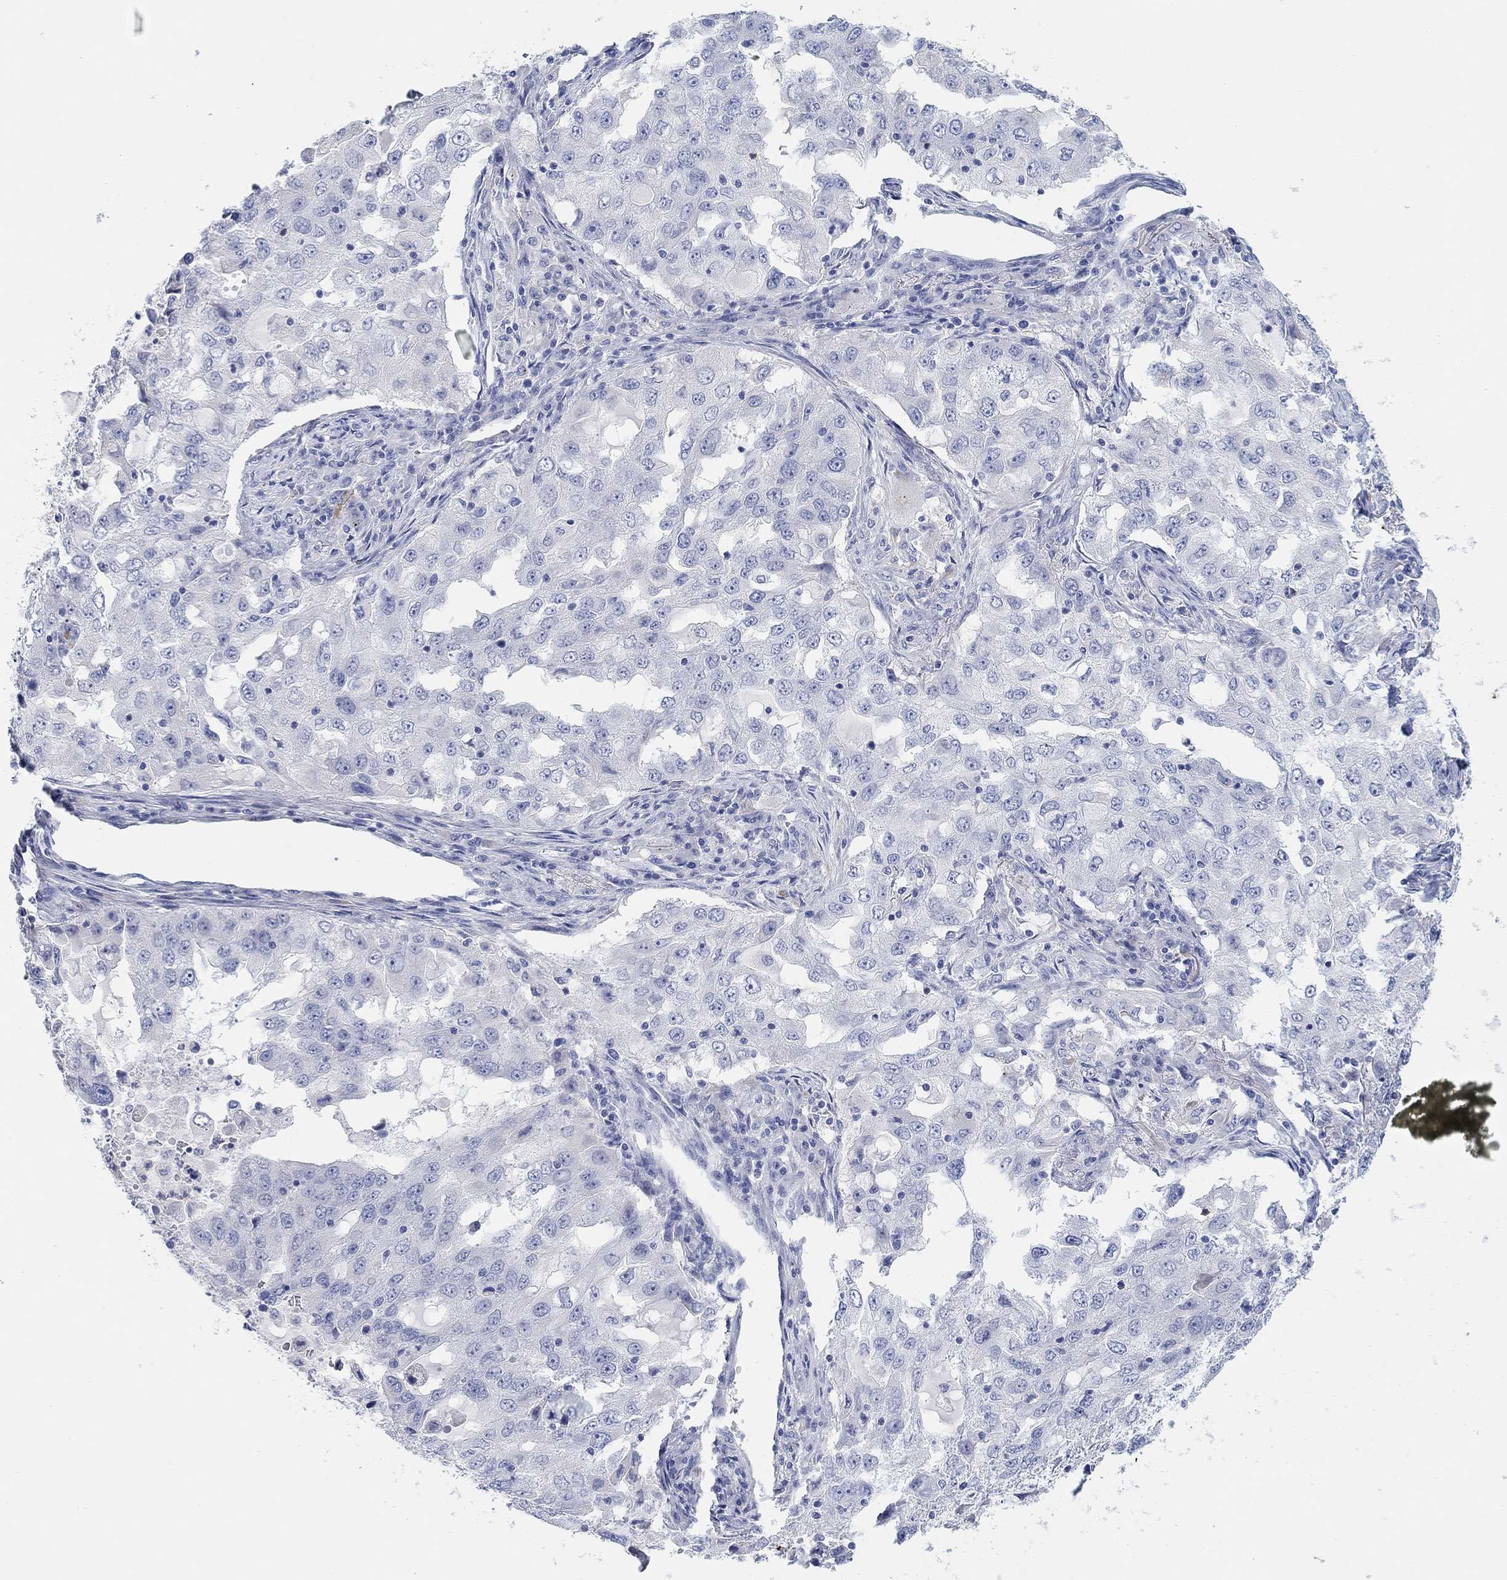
{"staining": {"intensity": "negative", "quantity": "none", "location": "none"}, "tissue": "lung cancer", "cell_type": "Tumor cells", "image_type": "cancer", "snomed": [{"axis": "morphology", "description": "Adenocarcinoma, NOS"}, {"axis": "topography", "description": "Lung"}], "caption": "This is an immunohistochemistry histopathology image of human lung cancer (adenocarcinoma). There is no positivity in tumor cells.", "gene": "VAT1L", "patient": {"sex": "female", "age": 61}}